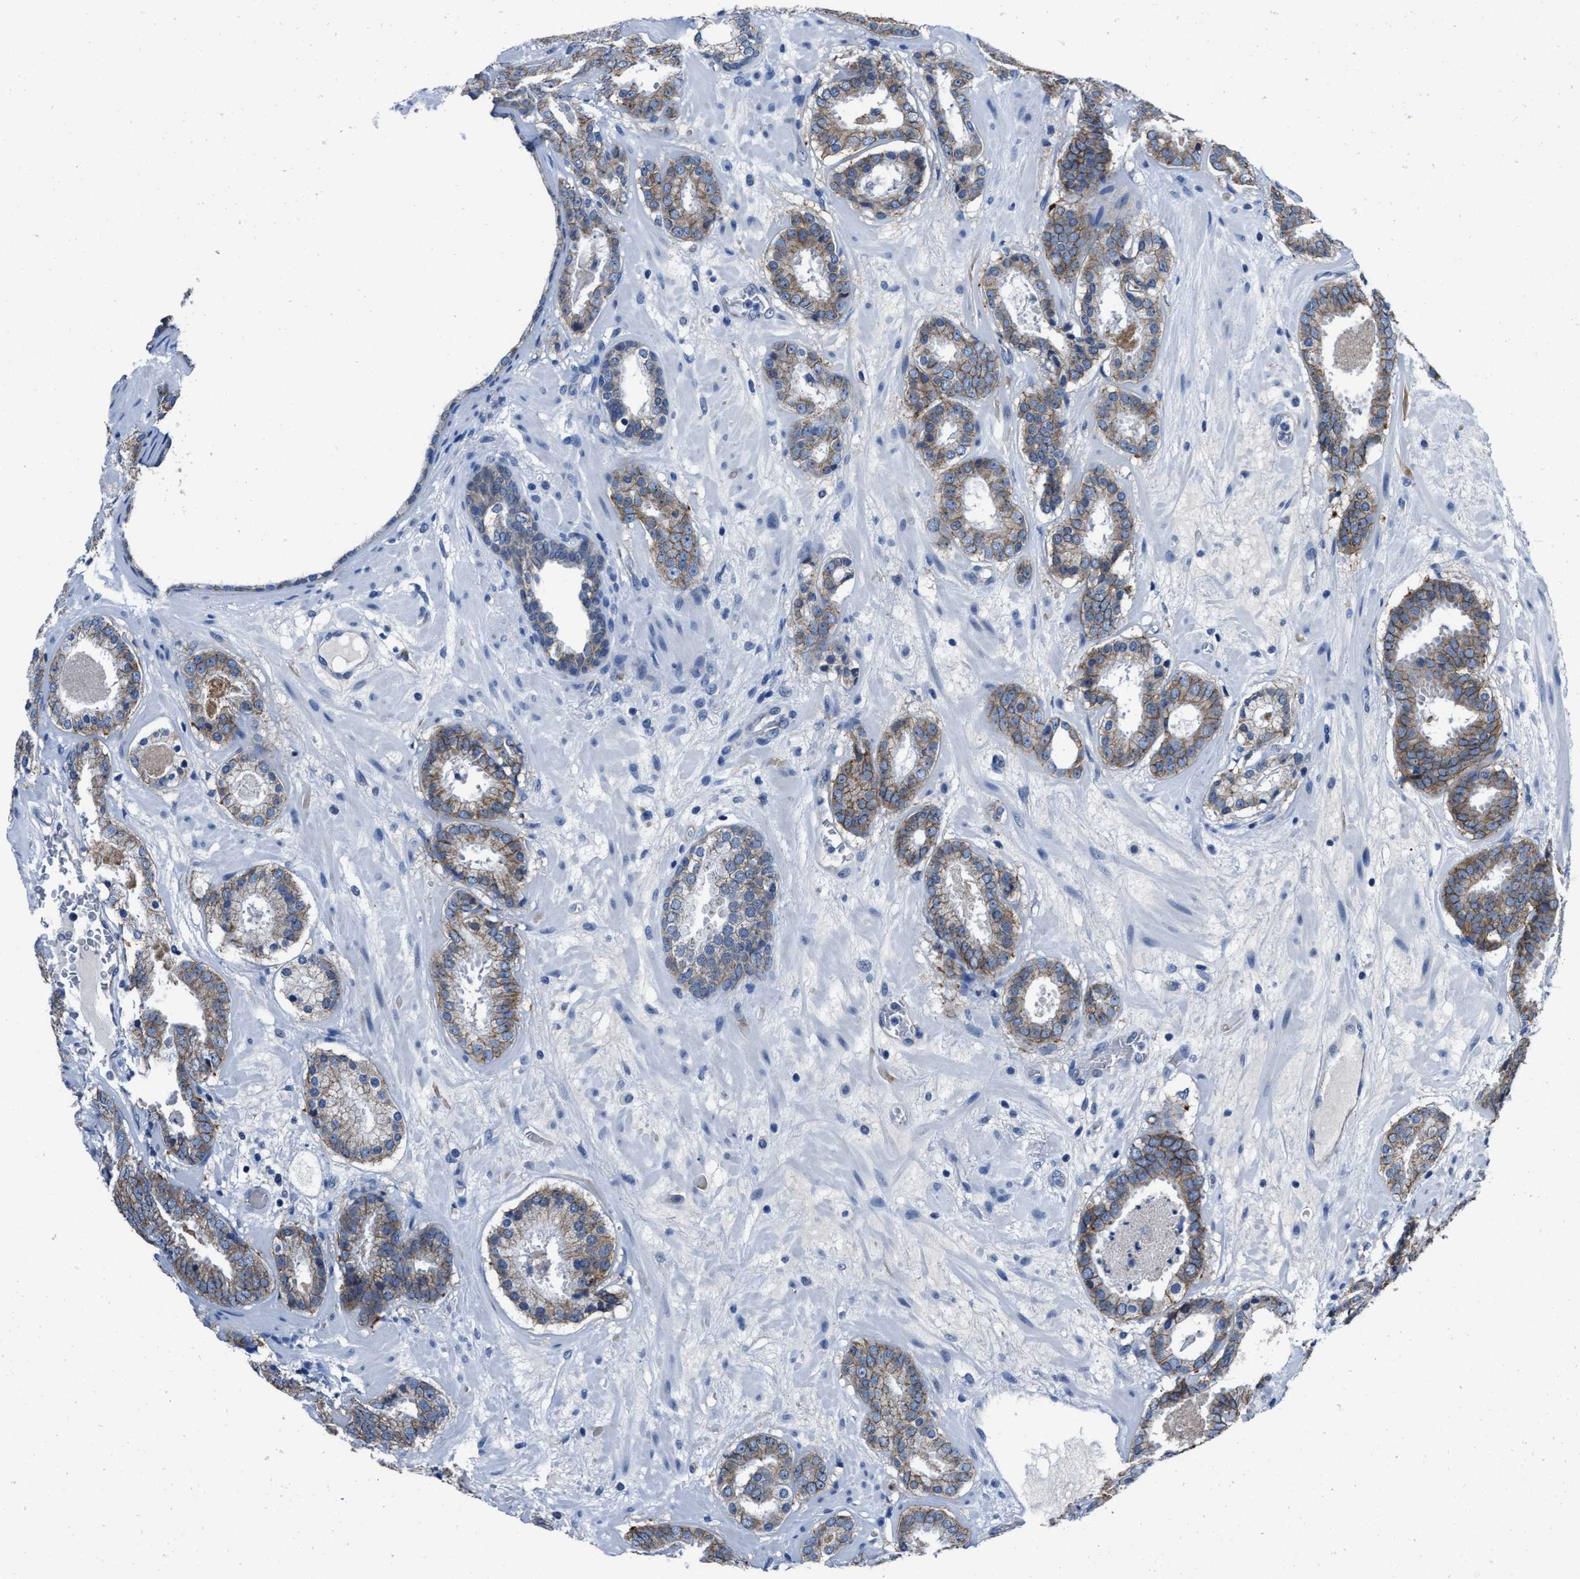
{"staining": {"intensity": "moderate", "quantity": "25%-75%", "location": "cytoplasmic/membranous"}, "tissue": "prostate cancer", "cell_type": "Tumor cells", "image_type": "cancer", "snomed": [{"axis": "morphology", "description": "Adenocarcinoma, Low grade"}, {"axis": "topography", "description": "Prostate"}], "caption": "The immunohistochemical stain labels moderate cytoplasmic/membranous staining in tumor cells of prostate cancer (adenocarcinoma (low-grade)) tissue. The staining was performed using DAB (3,3'-diaminobenzidine) to visualize the protein expression in brown, while the nuclei were stained in blue with hematoxylin (Magnification: 20x).", "gene": "GHITM", "patient": {"sex": "male", "age": 69}}